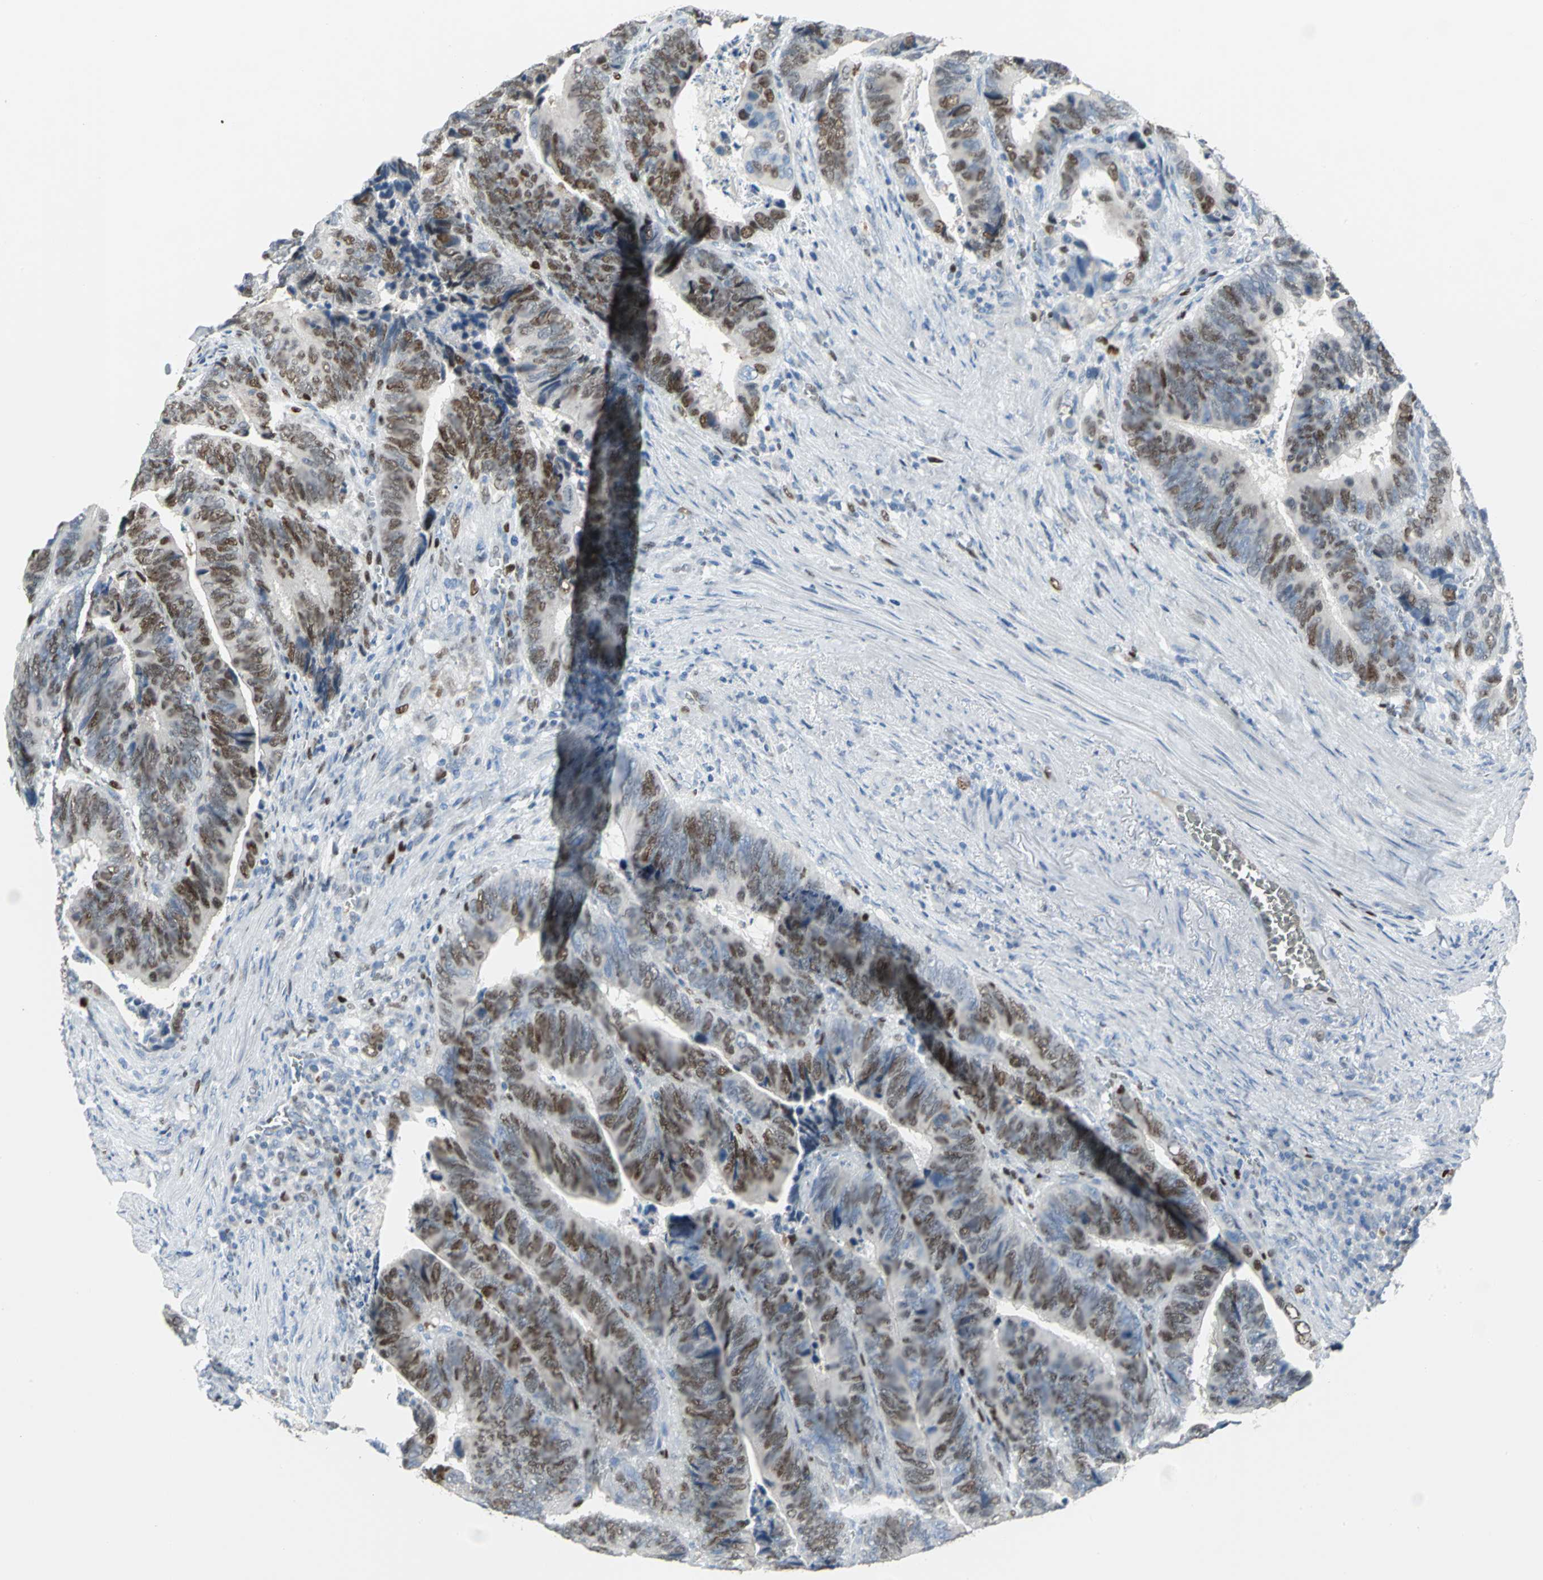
{"staining": {"intensity": "strong", "quantity": ">75%", "location": "nuclear"}, "tissue": "colorectal cancer", "cell_type": "Tumor cells", "image_type": "cancer", "snomed": [{"axis": "morphology", "description": "Adenocarcinoma, NOS"}, {"axis": "topography", "description": "Colon"}], "caption": "An image of colorectal cancer stained for a protein demonstrates strong nuclear brown staining in tumor cells.", "gene": "MCM4", "patient": {"sex": "male", "age": 72}}